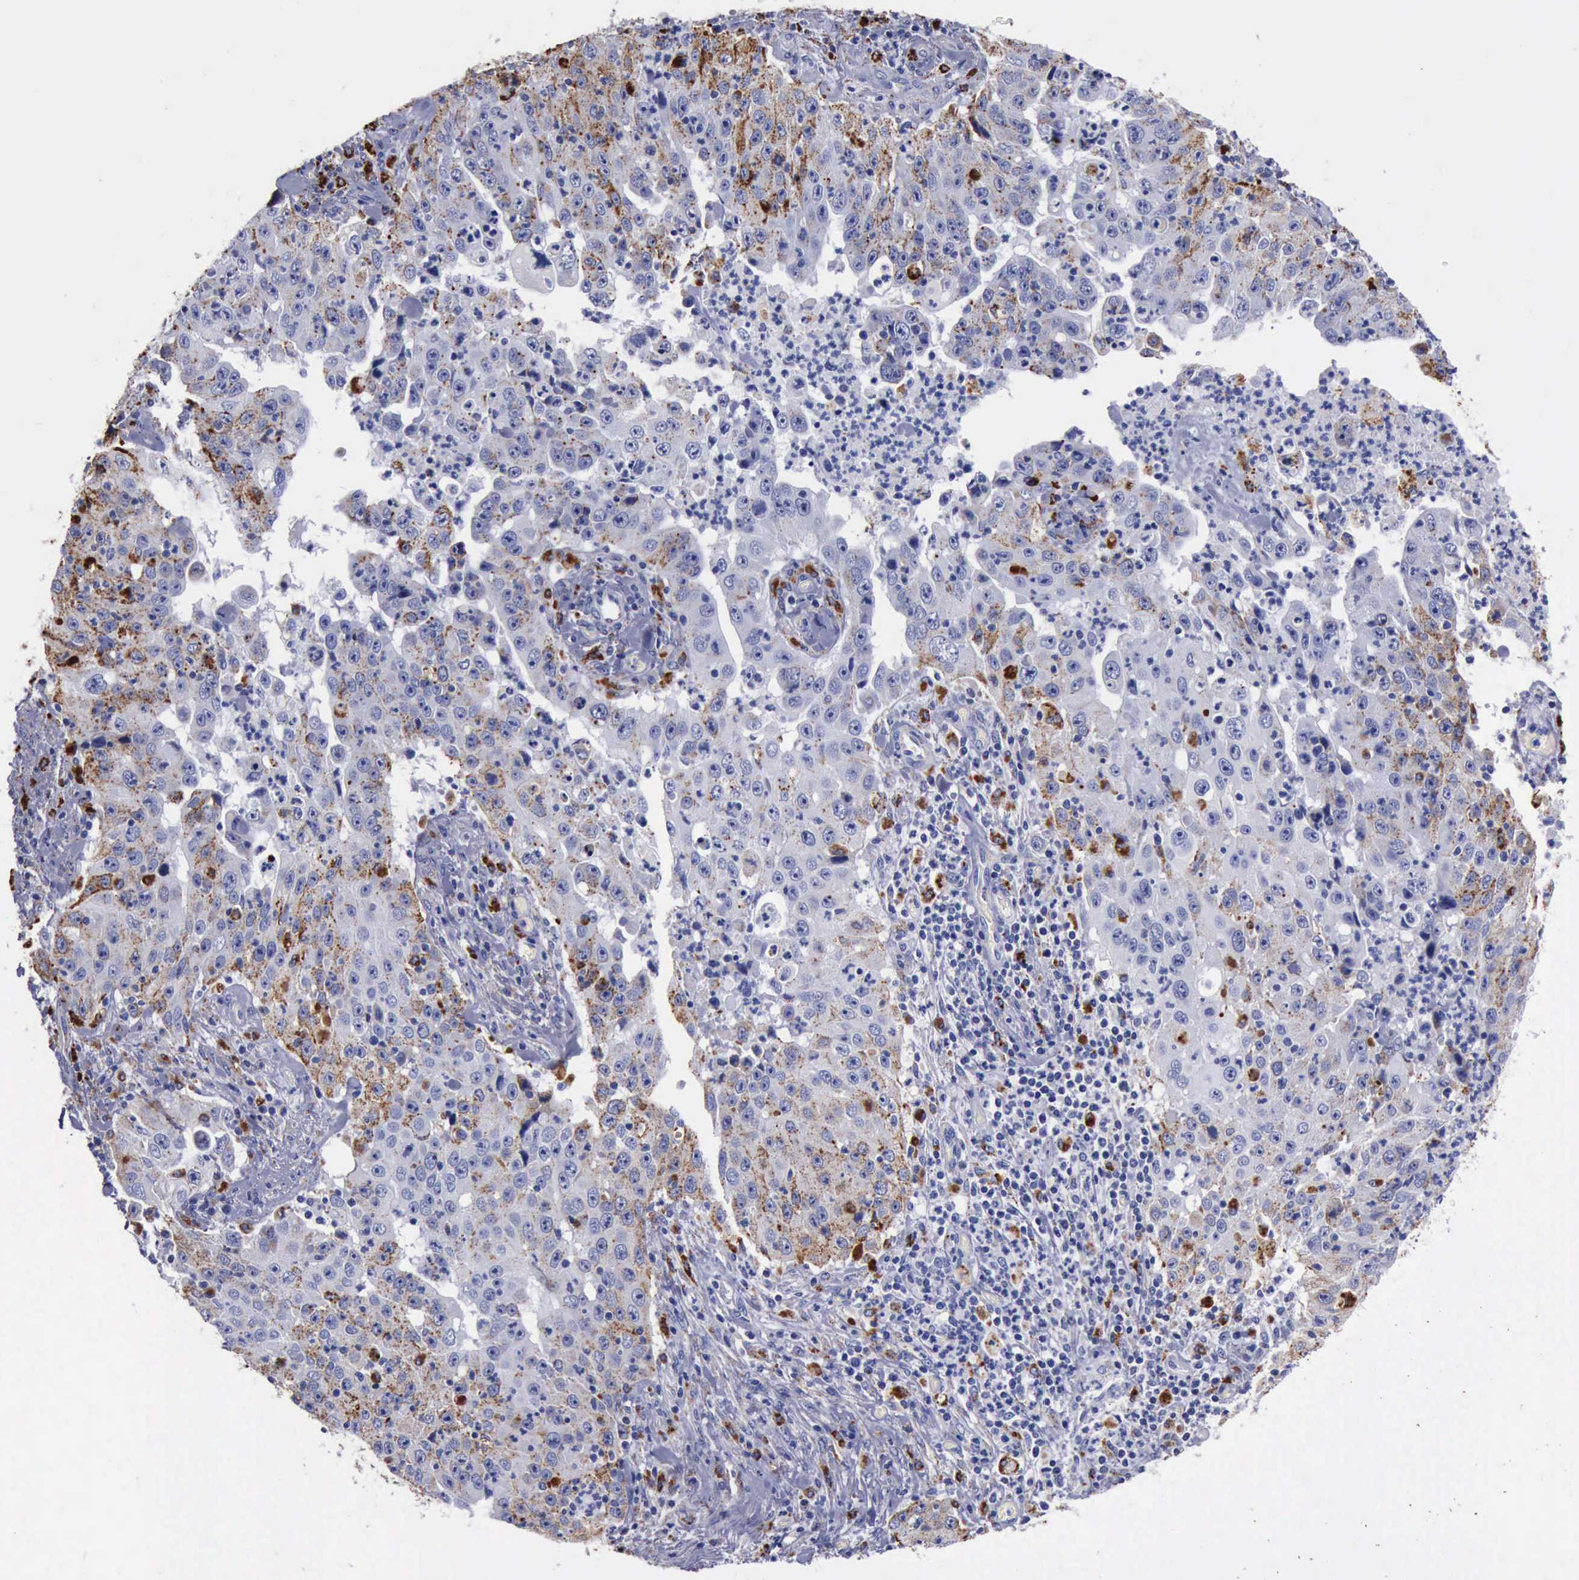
{"staining": {"intensity": "moderate", "quantity": "25%-75%", "location": "cytoplasmic/membranous"}, "tissue": "lung cancer", "cell_type": "Tumor cells", "image_type": "cancer", "snomed": [{"axis": "morphology", "description": "Squamous cell carcinoma, NOS"}, {"axis": "topography", "description": "Lung"}], "caption": "DAB immunohistochemical staining of human lung cancer exhibits moderate cytoplasmic/membranous protein expression in about 25%-75% of tumor cells. (Stains: DAB (3,3'-diaminobenzidine) in brown, nuclei in blue, Microscopy: brightfield microscopy at high magnification).", "gene": "CTSD", "patient": {"sex": "male", "age": 64}}